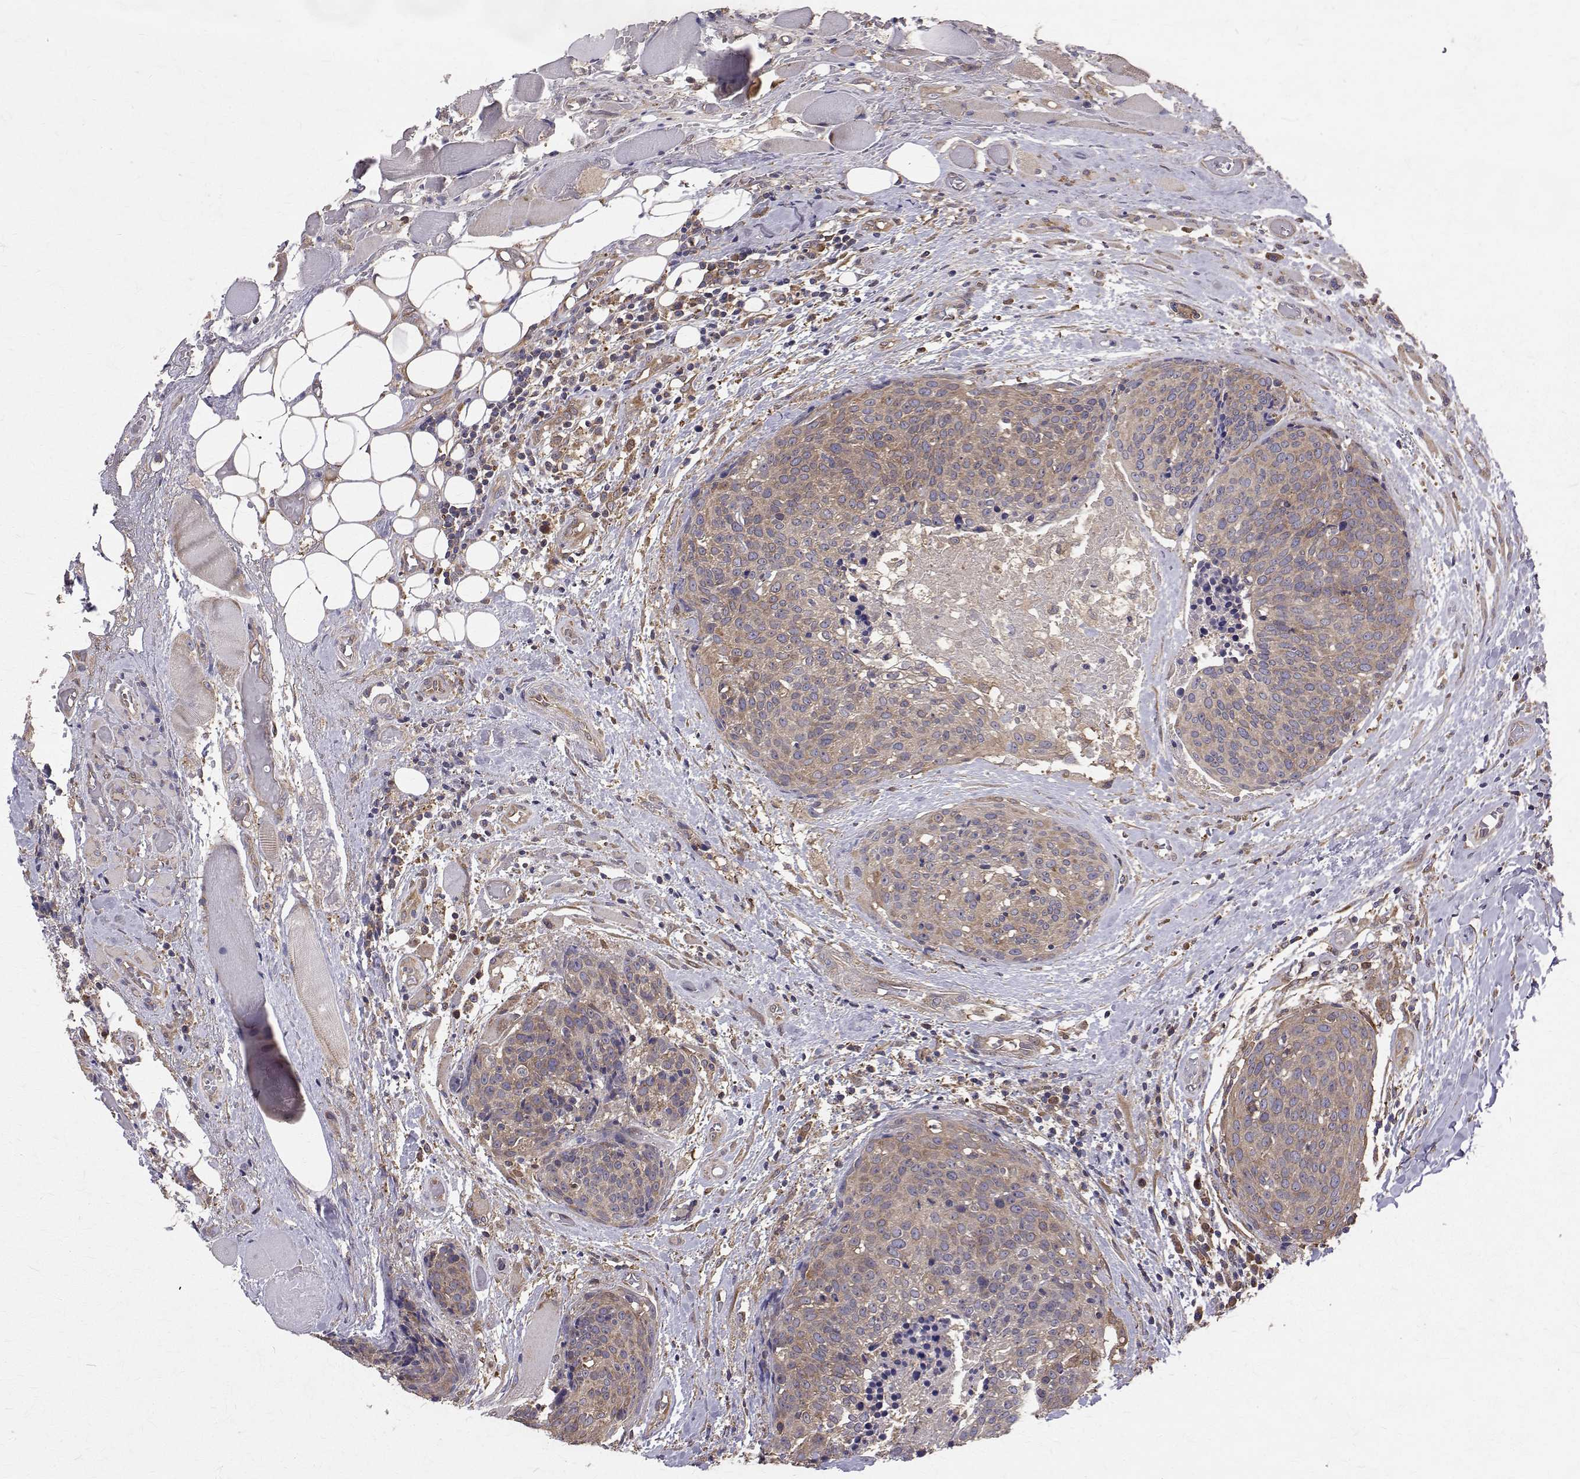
{"staining": {"intensity": "weak", "quantity": ">75%", "location": "cytoplasmic/membranous"}, "tissue": "head and neck cancer", "cell_type": "Tumor cells", "image_type": "cancer", "snomed": [{"axis": "morphology", "description": "Squamous cell carcinoma, NOS"}, {"axis": "topography", "description": "Oral tissue"}, {"axis": "topography", "description": "Head-Neck"}], "caption": "Head and neck cancer was stained to show a protein in brown. There is low levels of weak cytoplasmic/membranous positivity in about >75% of tumor cells. (DAB IHC with brightfield microscopy, high magnification).", "gene": "FARSB", "patient": {"sex": "male", "age": 64}}